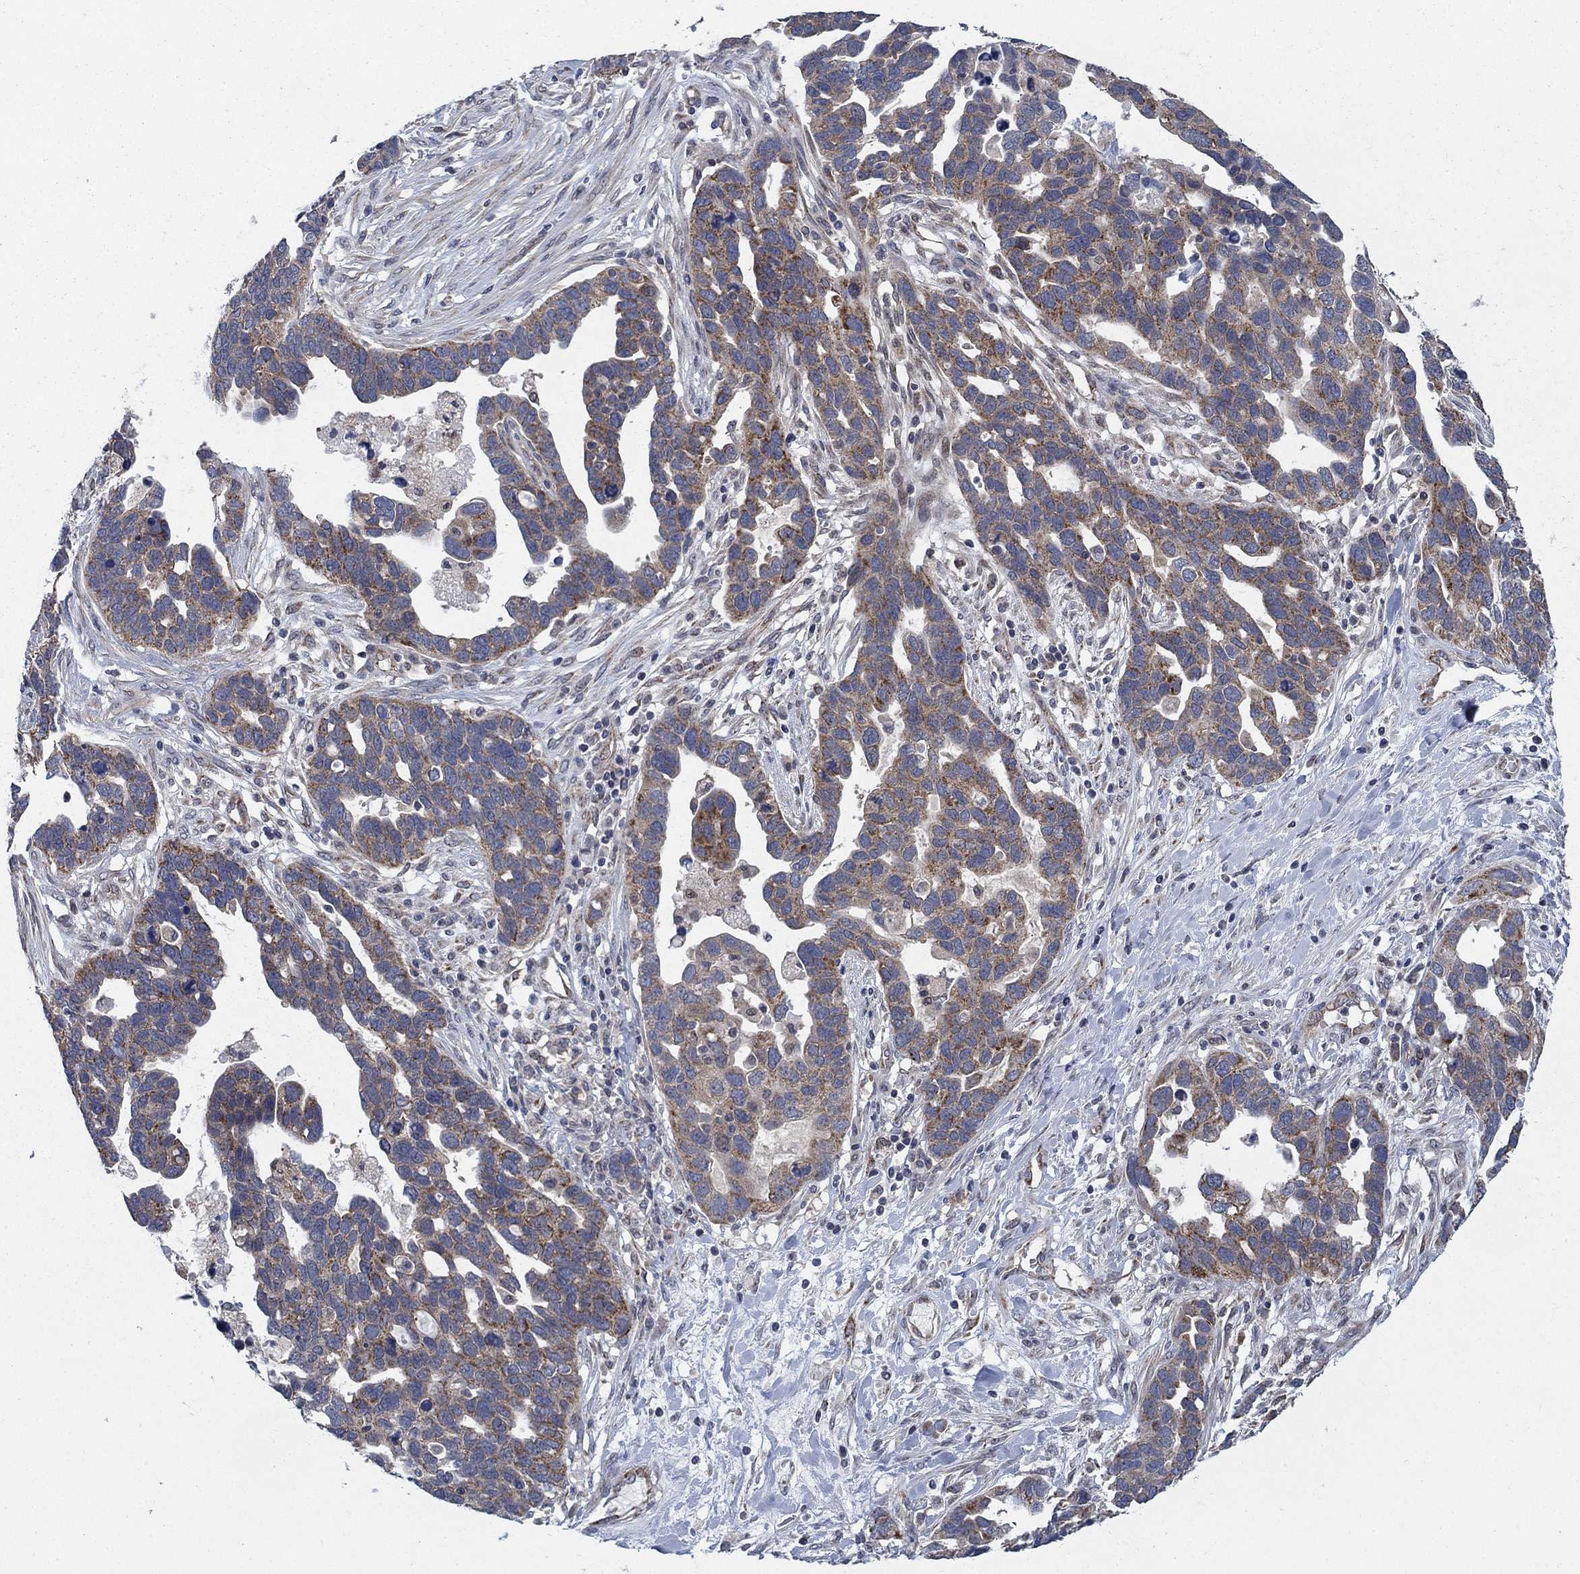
{"staining": {"intensity": "moderate", "quantity": "25%-75%", "location": "cytoplasmic/membranous"}, "tissue": "ovarian cancer", "cell_type": "Tumor cells", "image_type": "cancer", "snomed": [{"axis": "morphology", "description": "Cystadenocarcinoma, serous, NOS"}, {"axis": "topography", "description": "Ovary"}], "caption": "Immunohistochemistry (IHC) image of neoplastic tissue: human ovarian serous cystadenocarcinoma stained using IHC shows medium levels of moderate protein expression localized specifically in the cytoplasmic/membranous of tumor cells, appearing as a cytoplasmic/membranous brown color.", "gene": "NME7", "patient": {"sex": "female", "age": 54}}